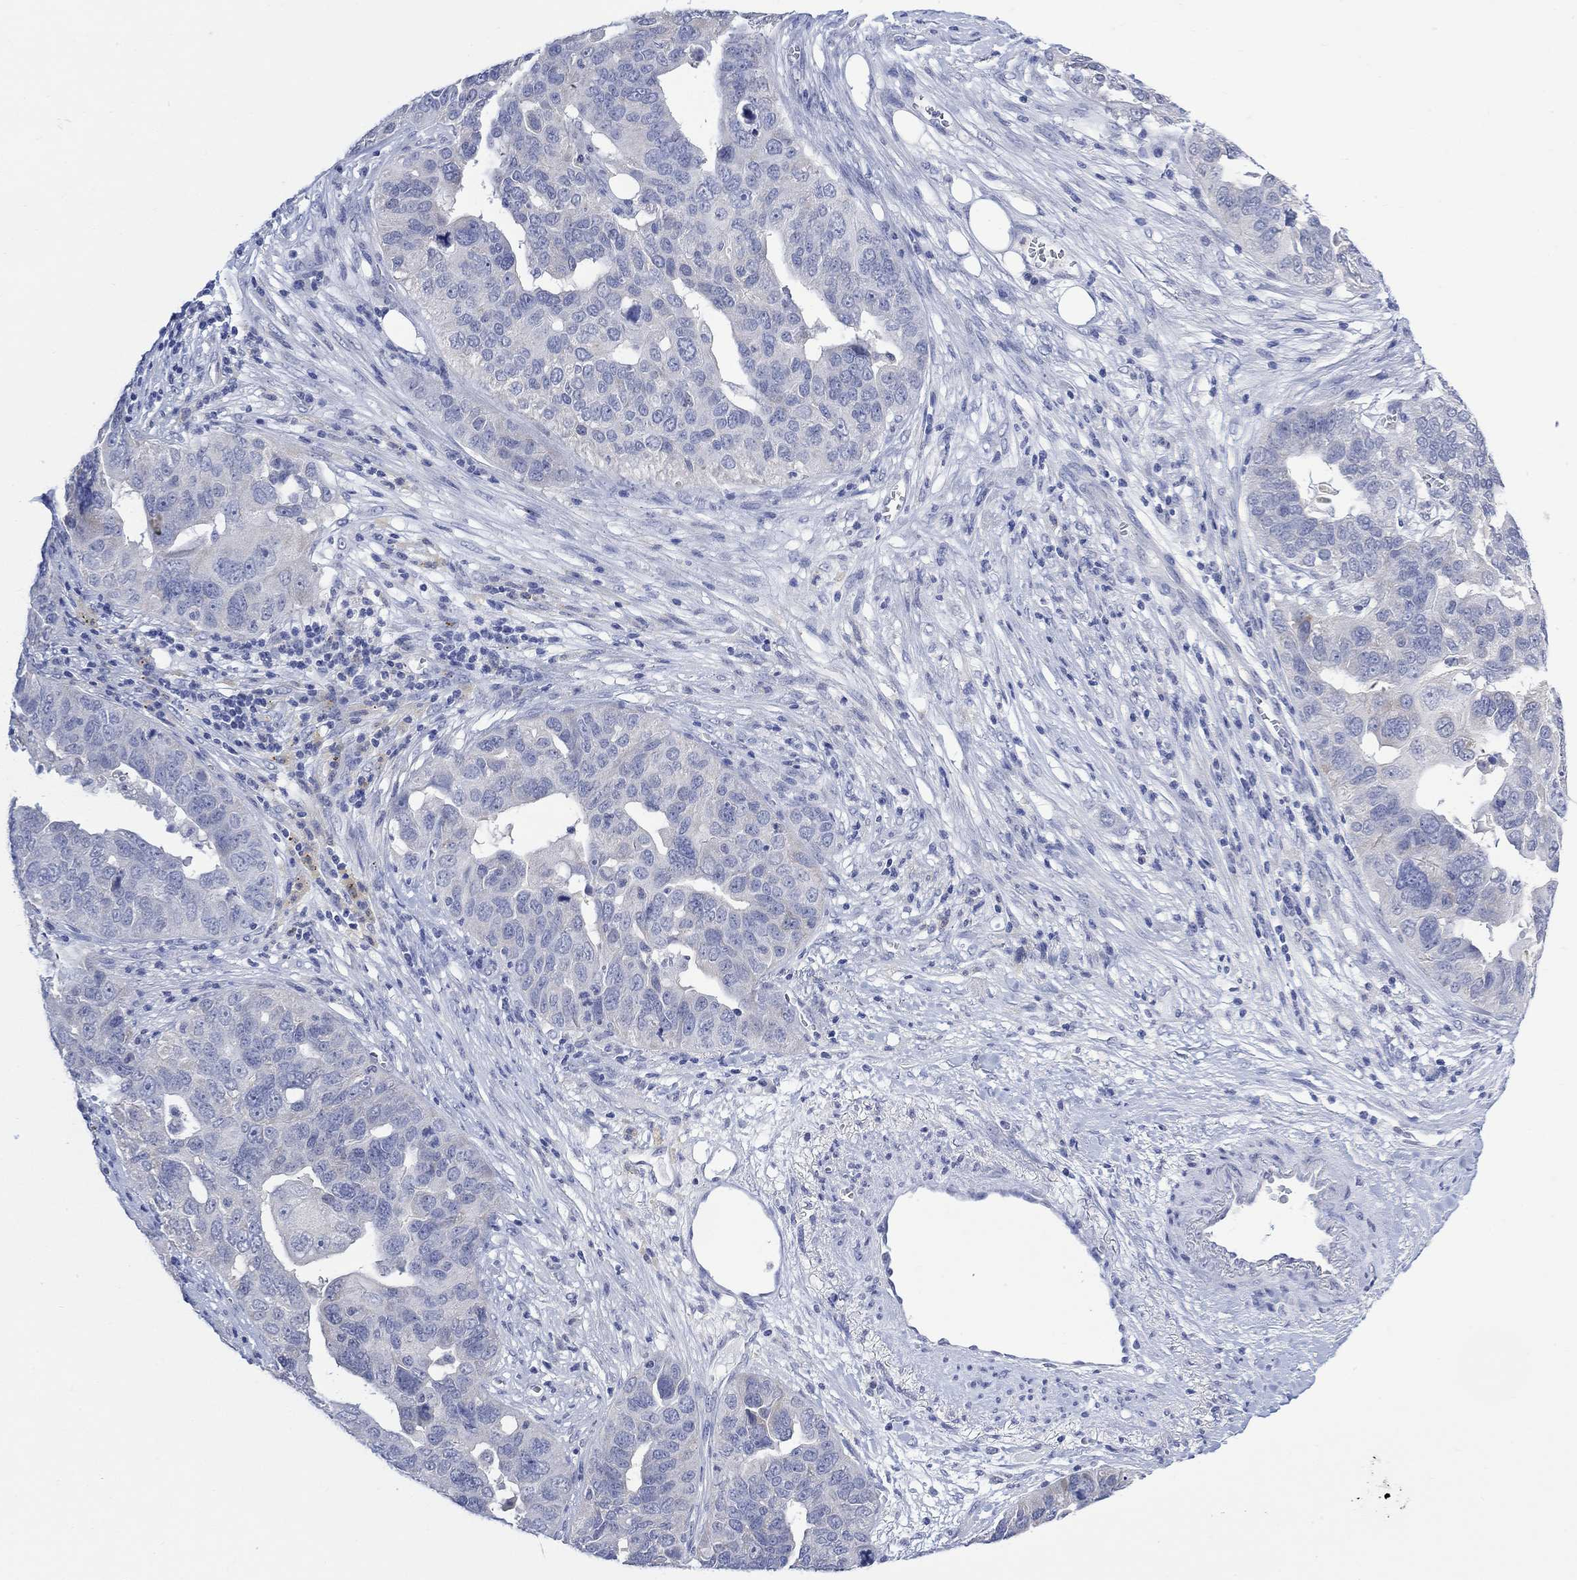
{"staining": {"intensity": "negative", "quantity": "none", "location": "none"}, "tissue": "ovarian cancer", "cell_type": "Tumor cells", "image_type": "cancer", "snomed": [{"axis": "morphology", "description": "Carcinoma, endometroid"}, {"axis": "topography", "description": "Soft tissue"}, {"axis": "topography", "description": "Ovary"}], "caption": "The image demonstrates no significant positivity in tumor cells of ovarian cancer.", "gene": "FBP2", "patient": {"sex": "female", "age": 52}}